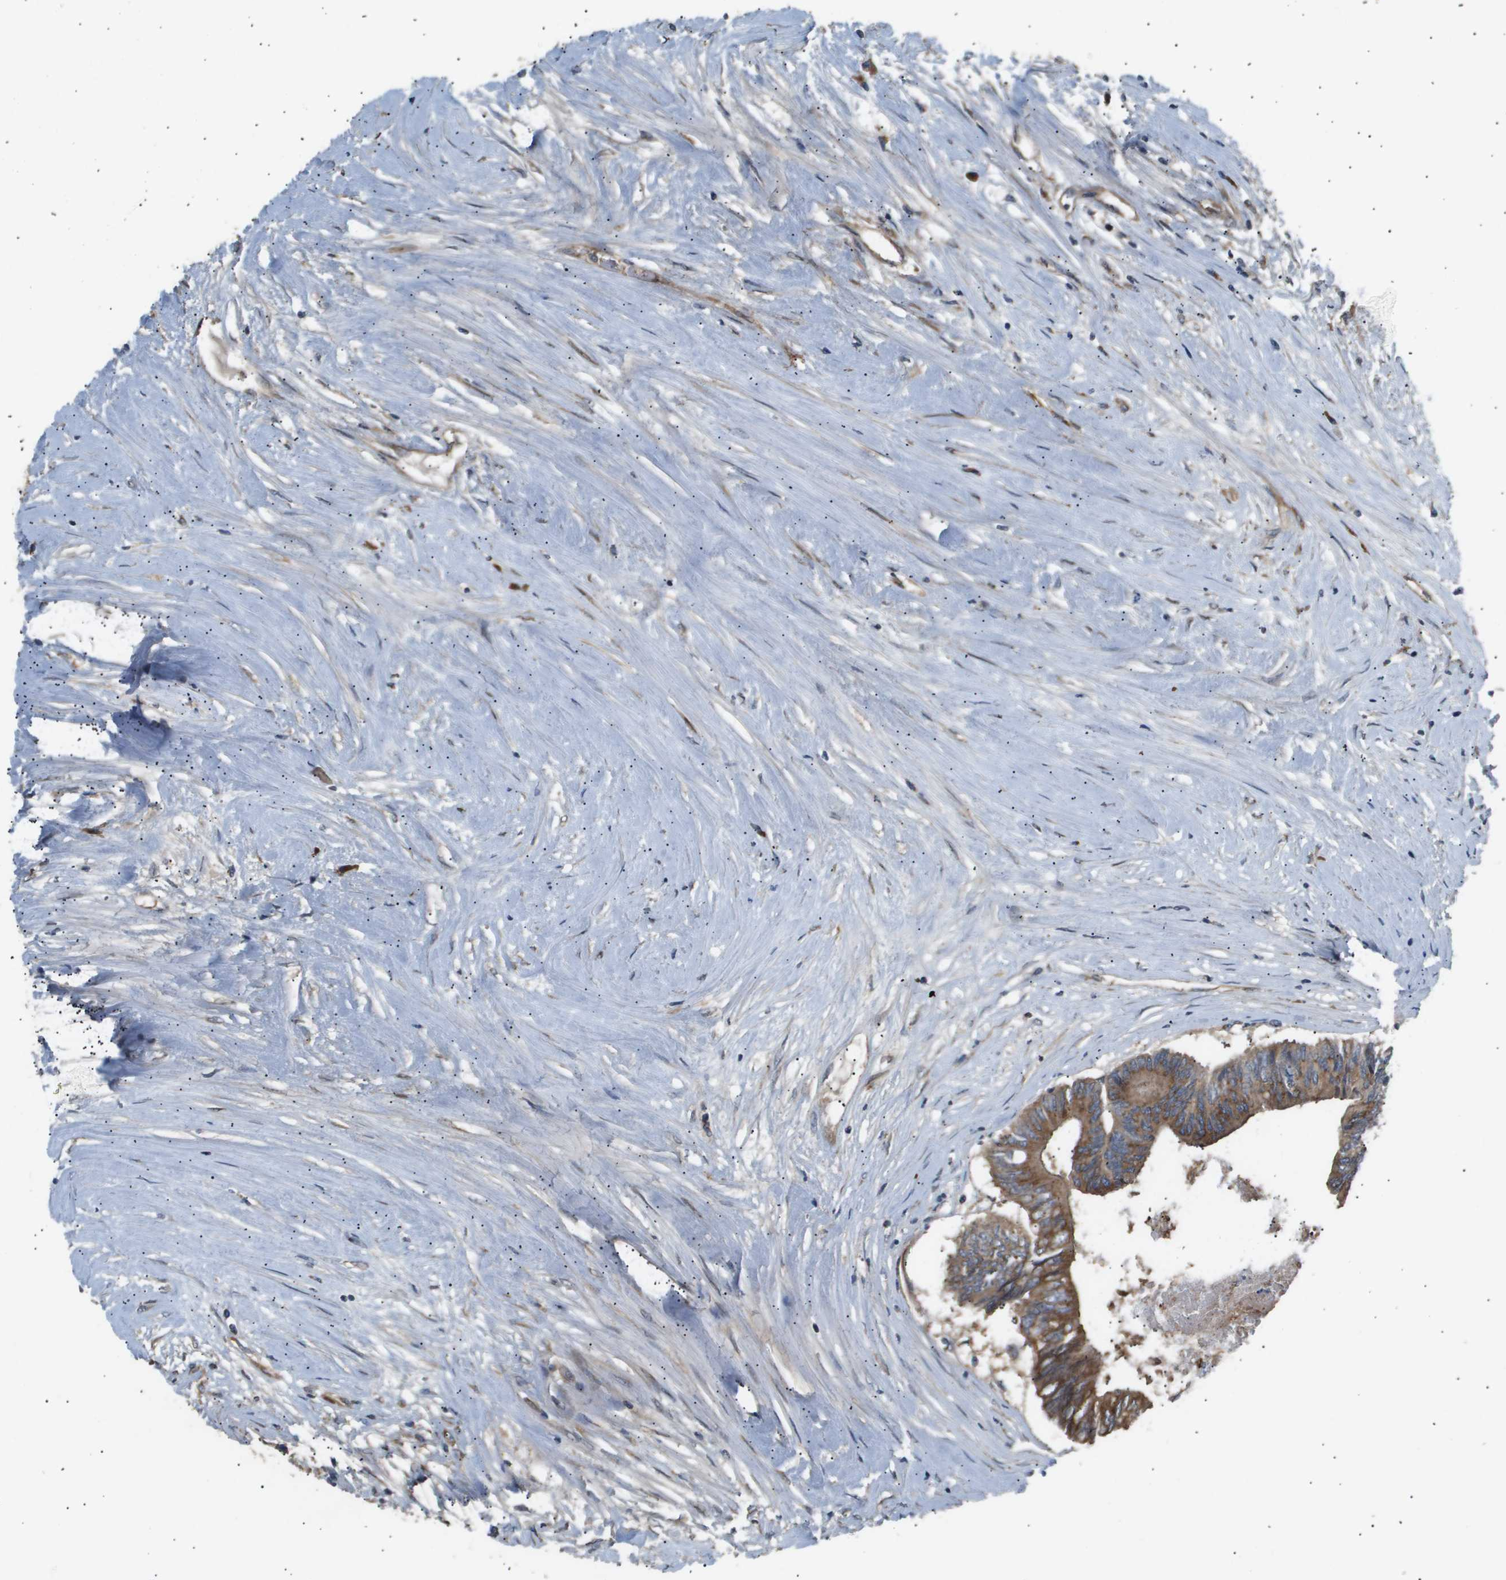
{"staining": {"intensity": "moderate", "quantity": "25%-75%", "location": "cytoplasmic/membranous"}, "tissue": "colorectal cancer", "cell_type": "Tumor cells", "image_type": "cancer", "snomed": [{"axis": "morphology", "description": "Adenocarcinoma, NOS"}, {"axis": "topography", "description": "Rectum"}], "caption": "This micrograph reveals colorectal adenocarcinoma stained with immunohistochemistry to label a protein in brown. The cytoplasmic/membranous of tumor cells show moderate positivity for the protein. Nuclei are counter-stained blue.", "gene": "LYSMD3", "patient": {"sex": "male", "age": 63}}